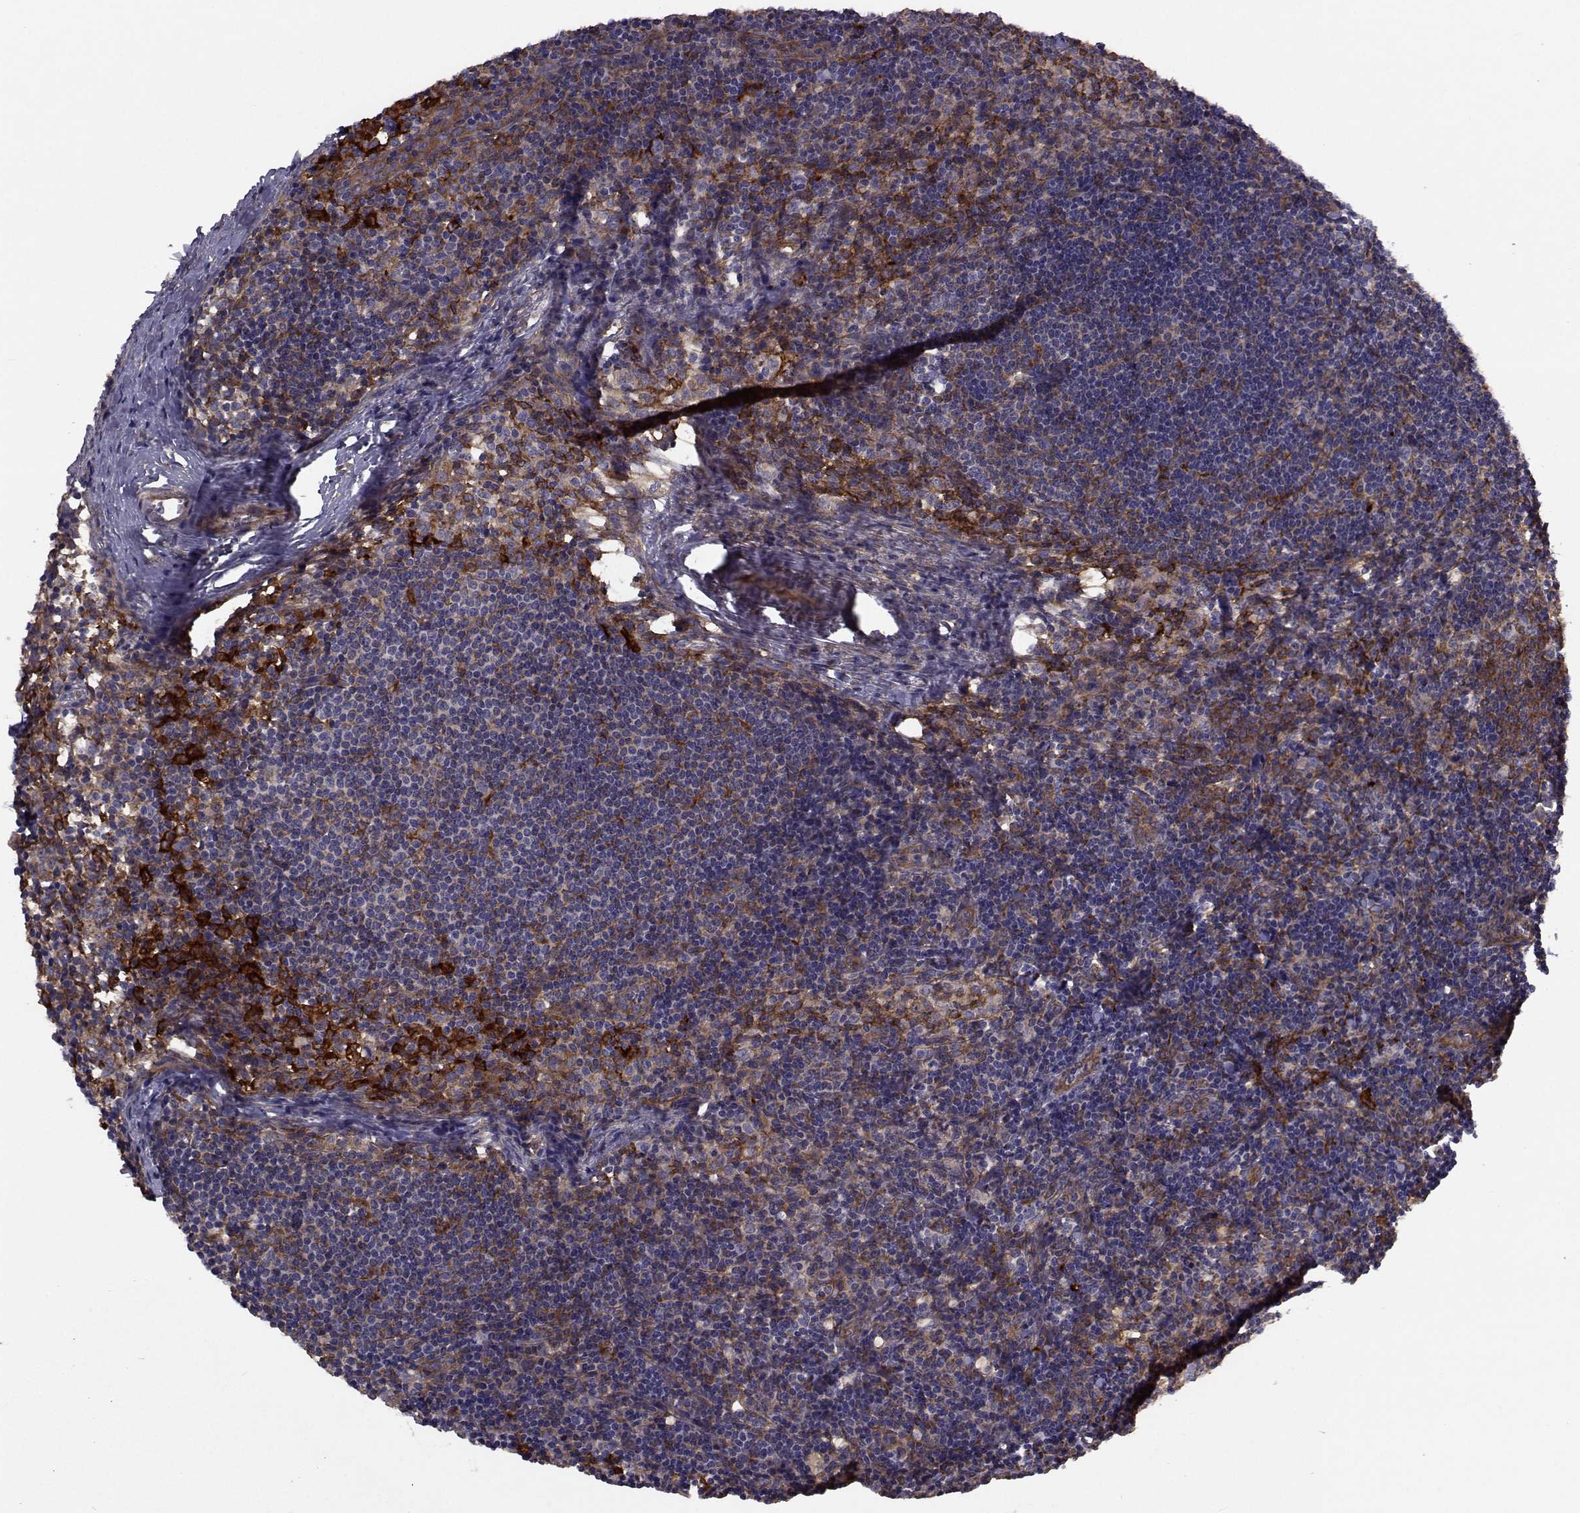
{"staining": {"intensity": "strong", "quantity": "<25%", "location": "cytoplasmic/membranous"}, "tissue": "lymph node", "cell_type": "Germinal center cells", "image_type": "normal", "snomed": [{"axis": "morphology", "description": "Normal tissue, NOS"}, {"axis": "topography", "description": "Lymph node"}], "caption": "An image of lymph node stained for a protein exhibits strong cytoplasmic/membranous brown staining in germinal center cells. (DAB IHC with brightfield microscopy, high magnification).", "gene": "TRIP10", "patient": {"sex": "female", "age": 52}}